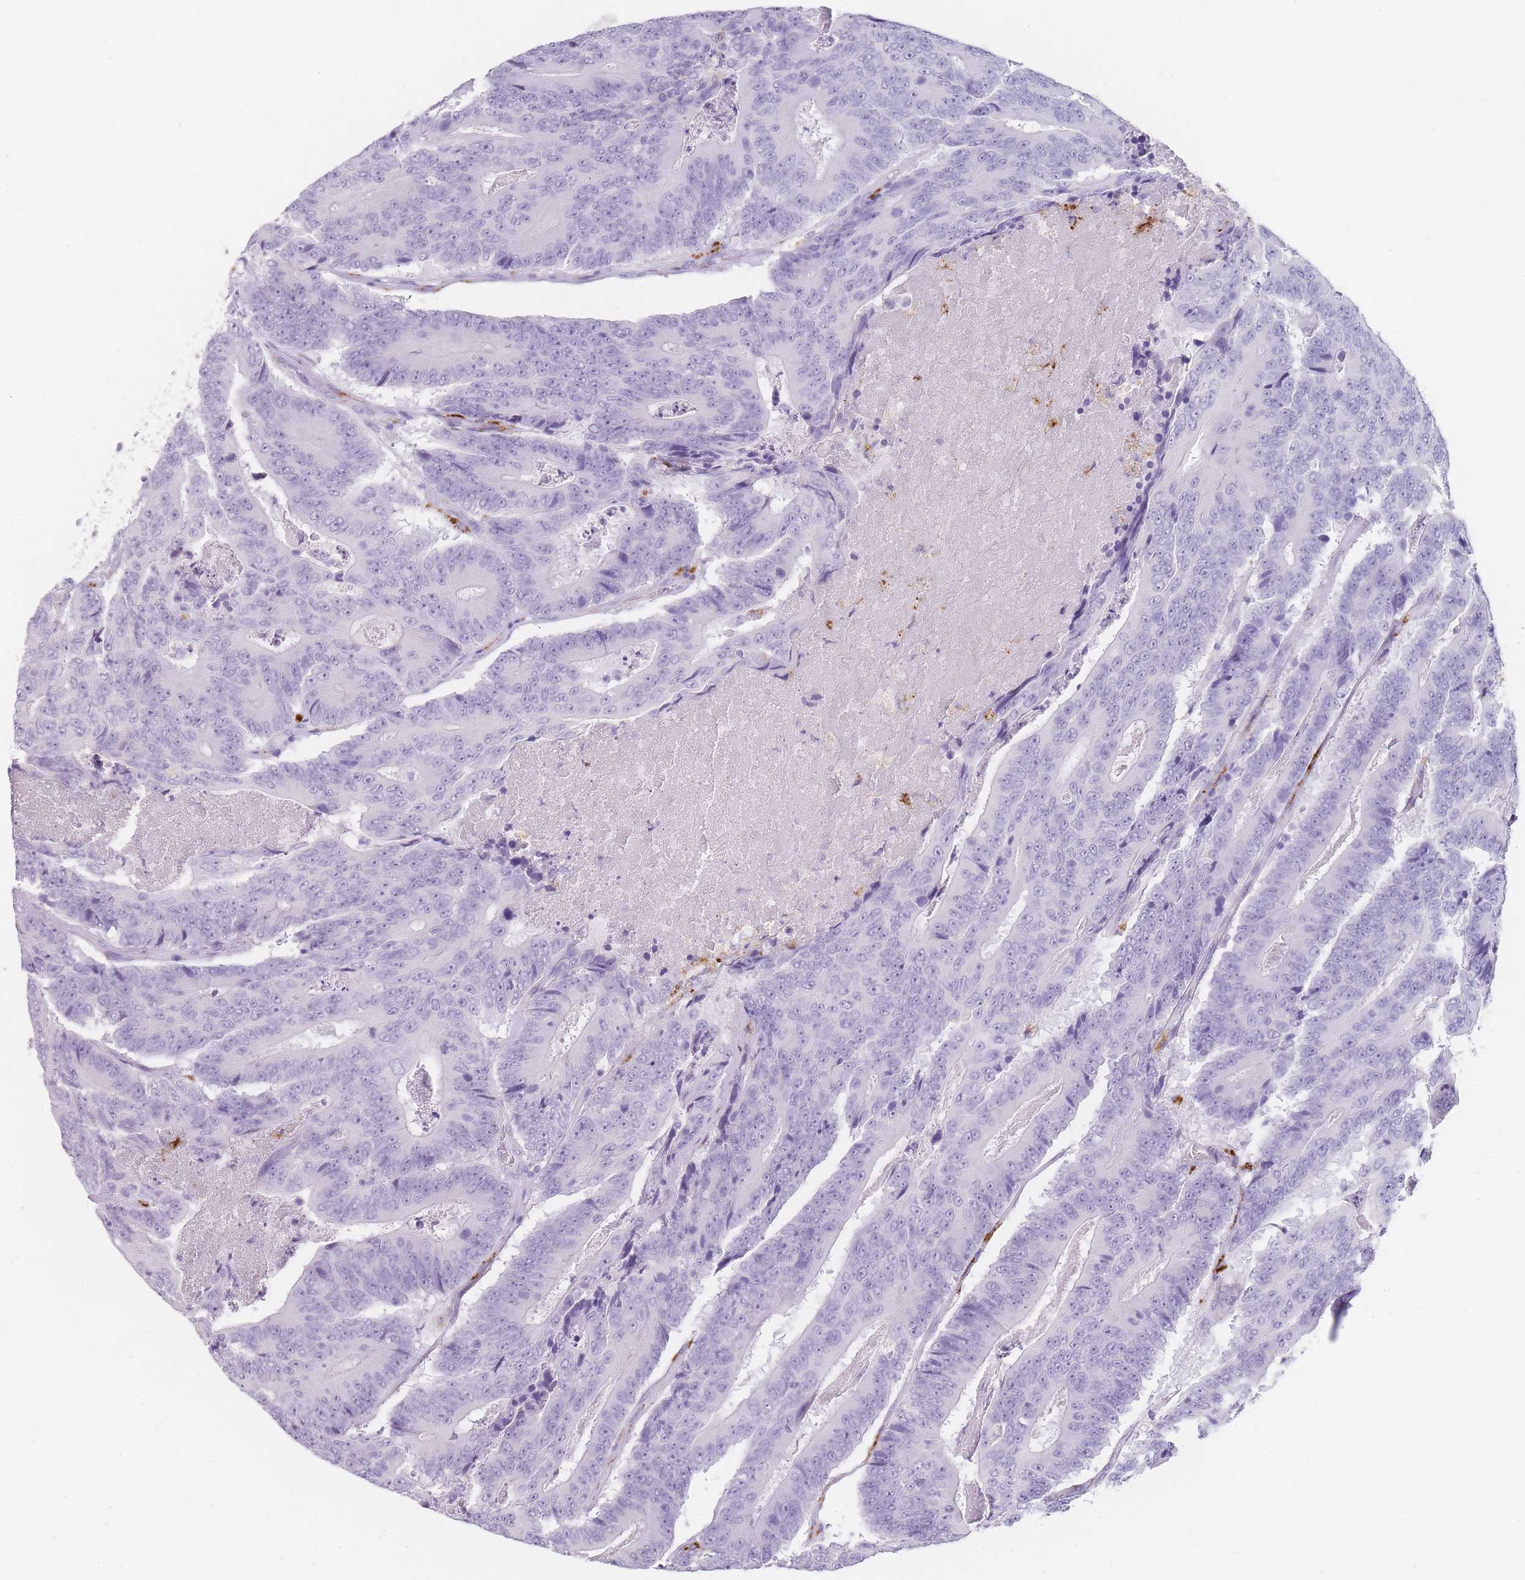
{"staining": {"intensity": "negative", "quantity": "none", "location": "none"}, "tissue": "colorectal cancer", "cell_type": "Tumor cells", "image_type": "cancer", "snomed": [{"axis": "morphology", "description": "Adenocarcinoma, NOS"}, {"axis": "topography", "description": "Colon"}], "caption": "This is a micrograph of IHC staining of colorectal cancer (adenocarcinoma), which shows no expression in tumor cells.", "gene": "RHO", "patient": {"sex": "male", "age": 83}}